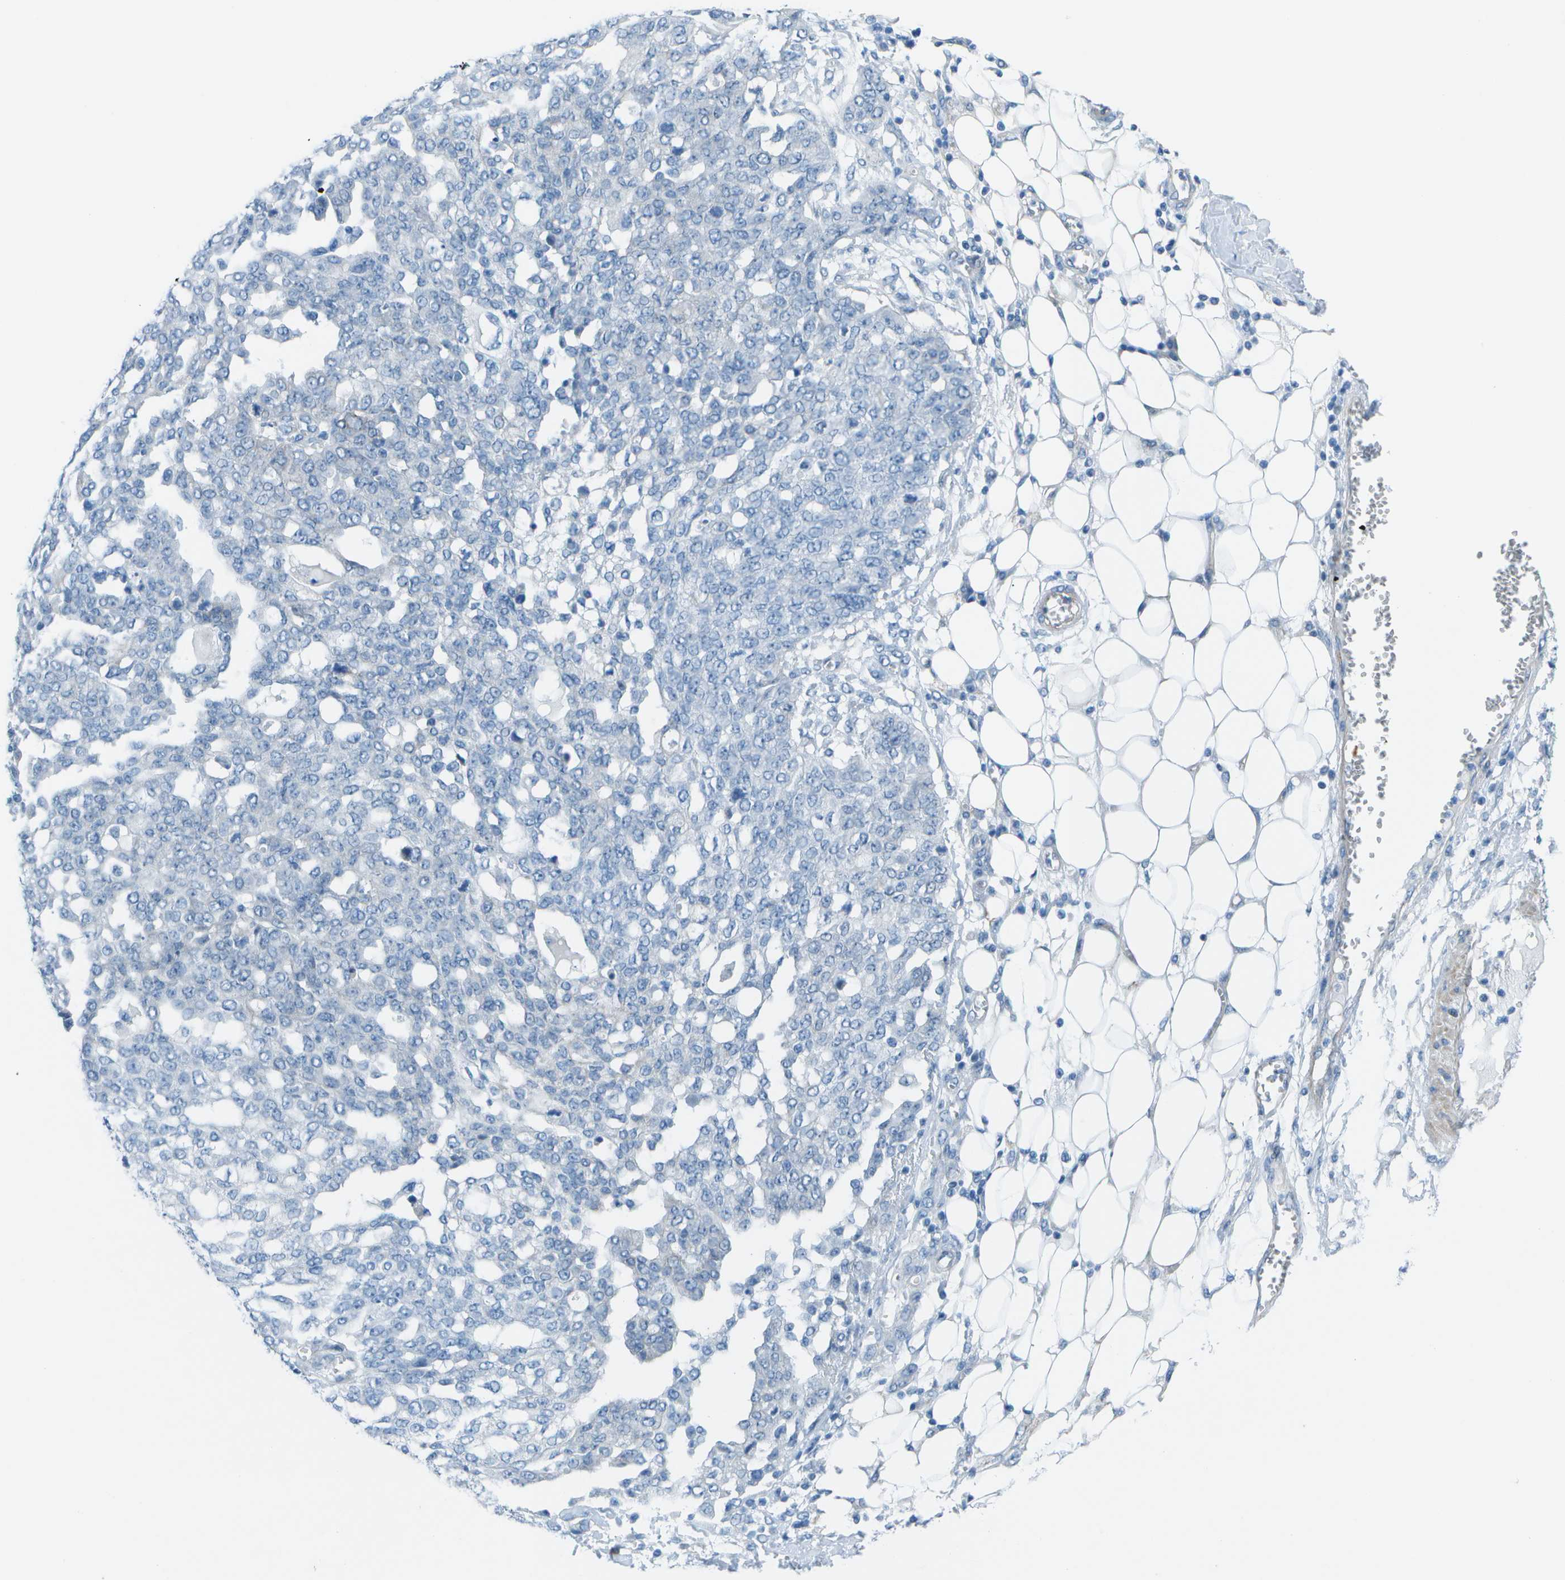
{"staining": {"intensity": "negative", "quantity": "none", "location": "none"}, "tissue": "ovarian cancer", "cell_type": "Tumor cells", "image_type": "cancer", "snomed": [{"axis": "morphology", "description": "Cystadenocarcinoma, serous, NOS"}, {"axis": "topography", "description": "Soft tissue"}, {"axis": "topography", "description": "Ovary"}], "caption": "Serous cystadenocarcinoma (ovarian) was stained to show a protein in brown. There is no significant expression in tumor cells. (DAB IHC with hematoxylin counter stain).", "gene": "SORBS3", "patient": {"sex": "female", "age": 57}}